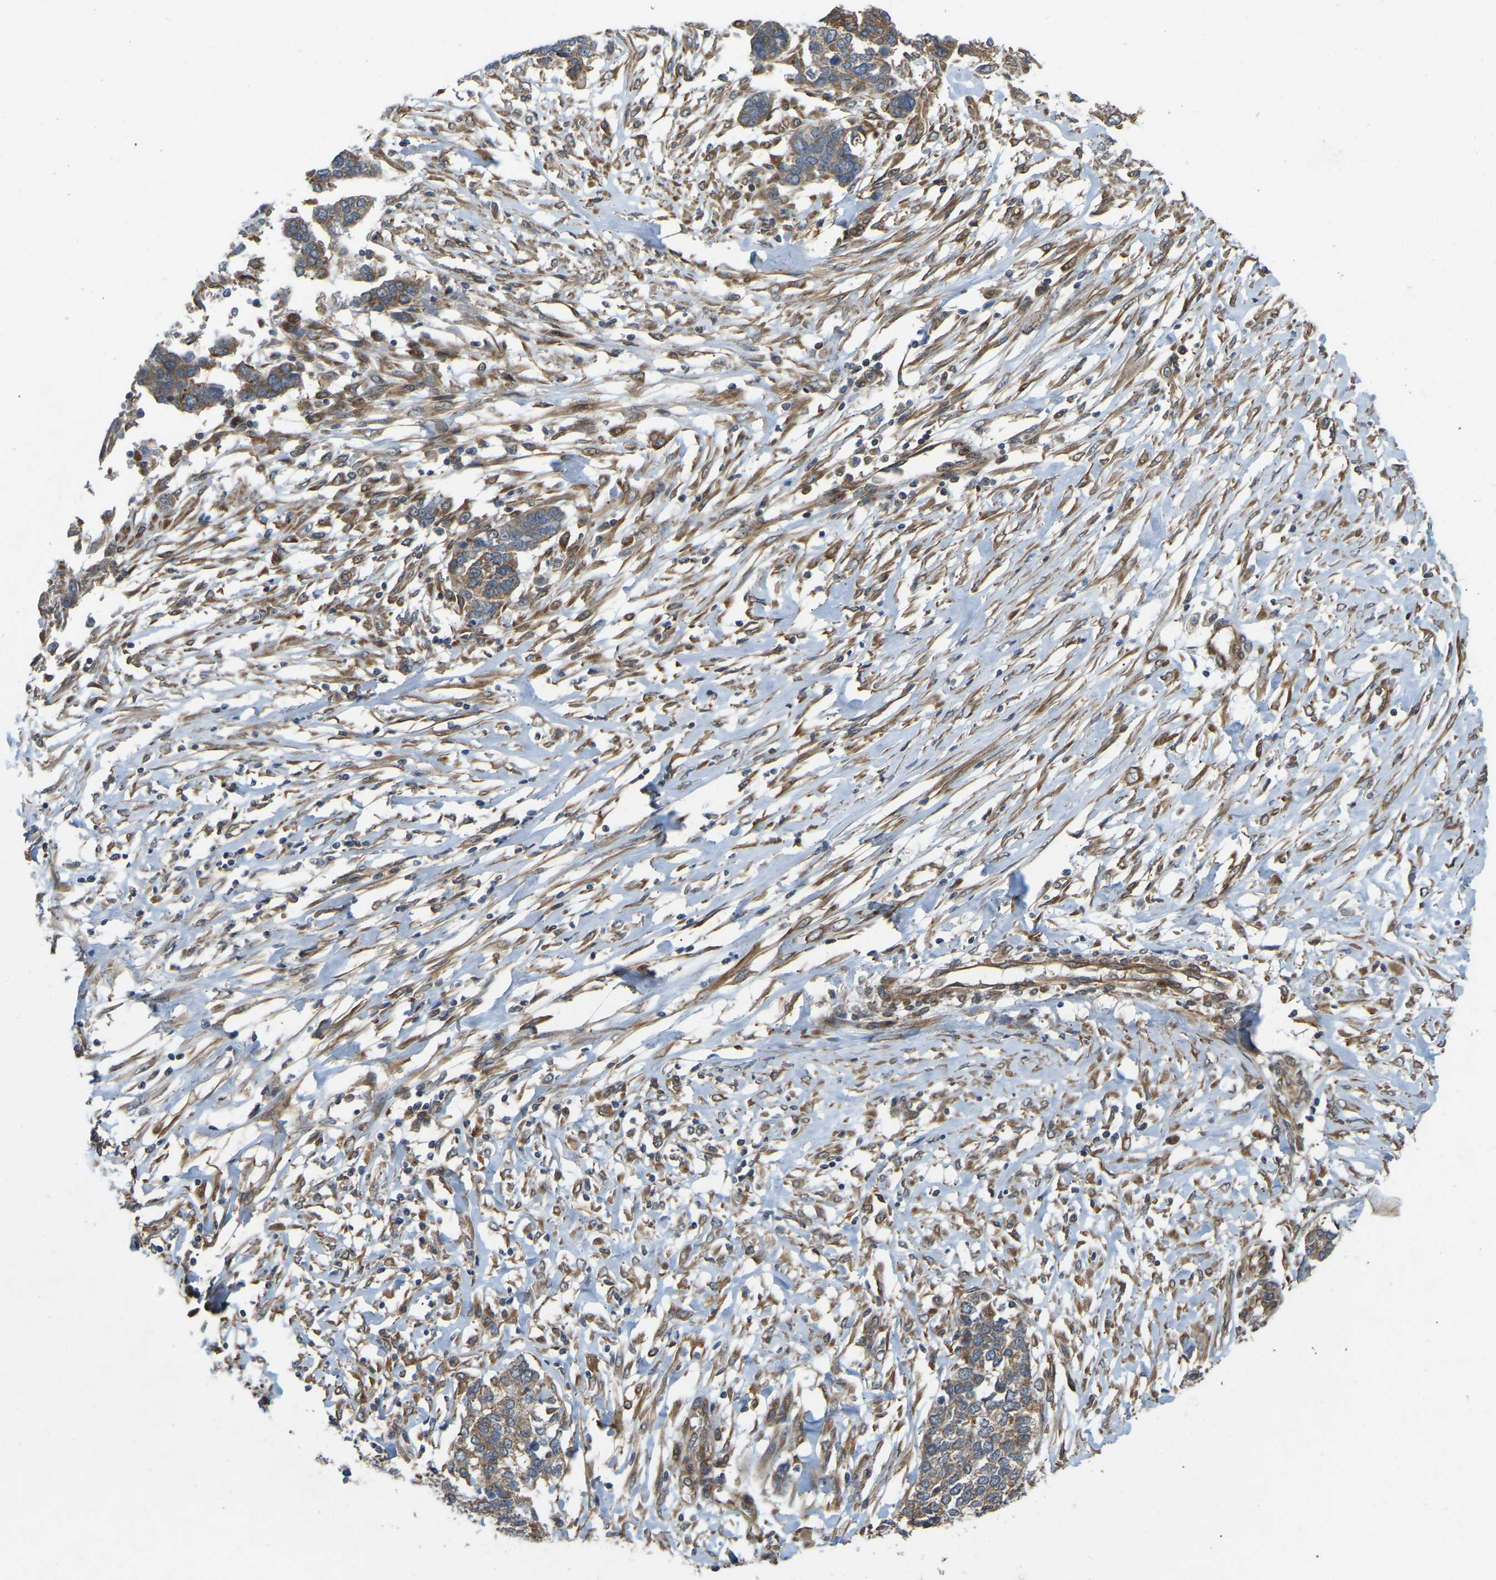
{"staining": {"intensity": "moderate", "quantity": ">75%", "location": "cytoplasmic/membranous"}, "tissue": "ovarian cancer", "cell_type": "Tumor cells", "image_type": "cancer", "snomed": [{"axis": "morphology", "description": "Cystadenocarcinoma, serous, NOS"}, {"axis": "topography", "description": "Ovary"}], "caption": "Ovarian cancer stained with a brown dye reveals moderate cytoplasmic/membranous positive staining in about >75% of tumor cells.", "gene": "C21orf91", "patient": {"sex": "female", "age": 44}}